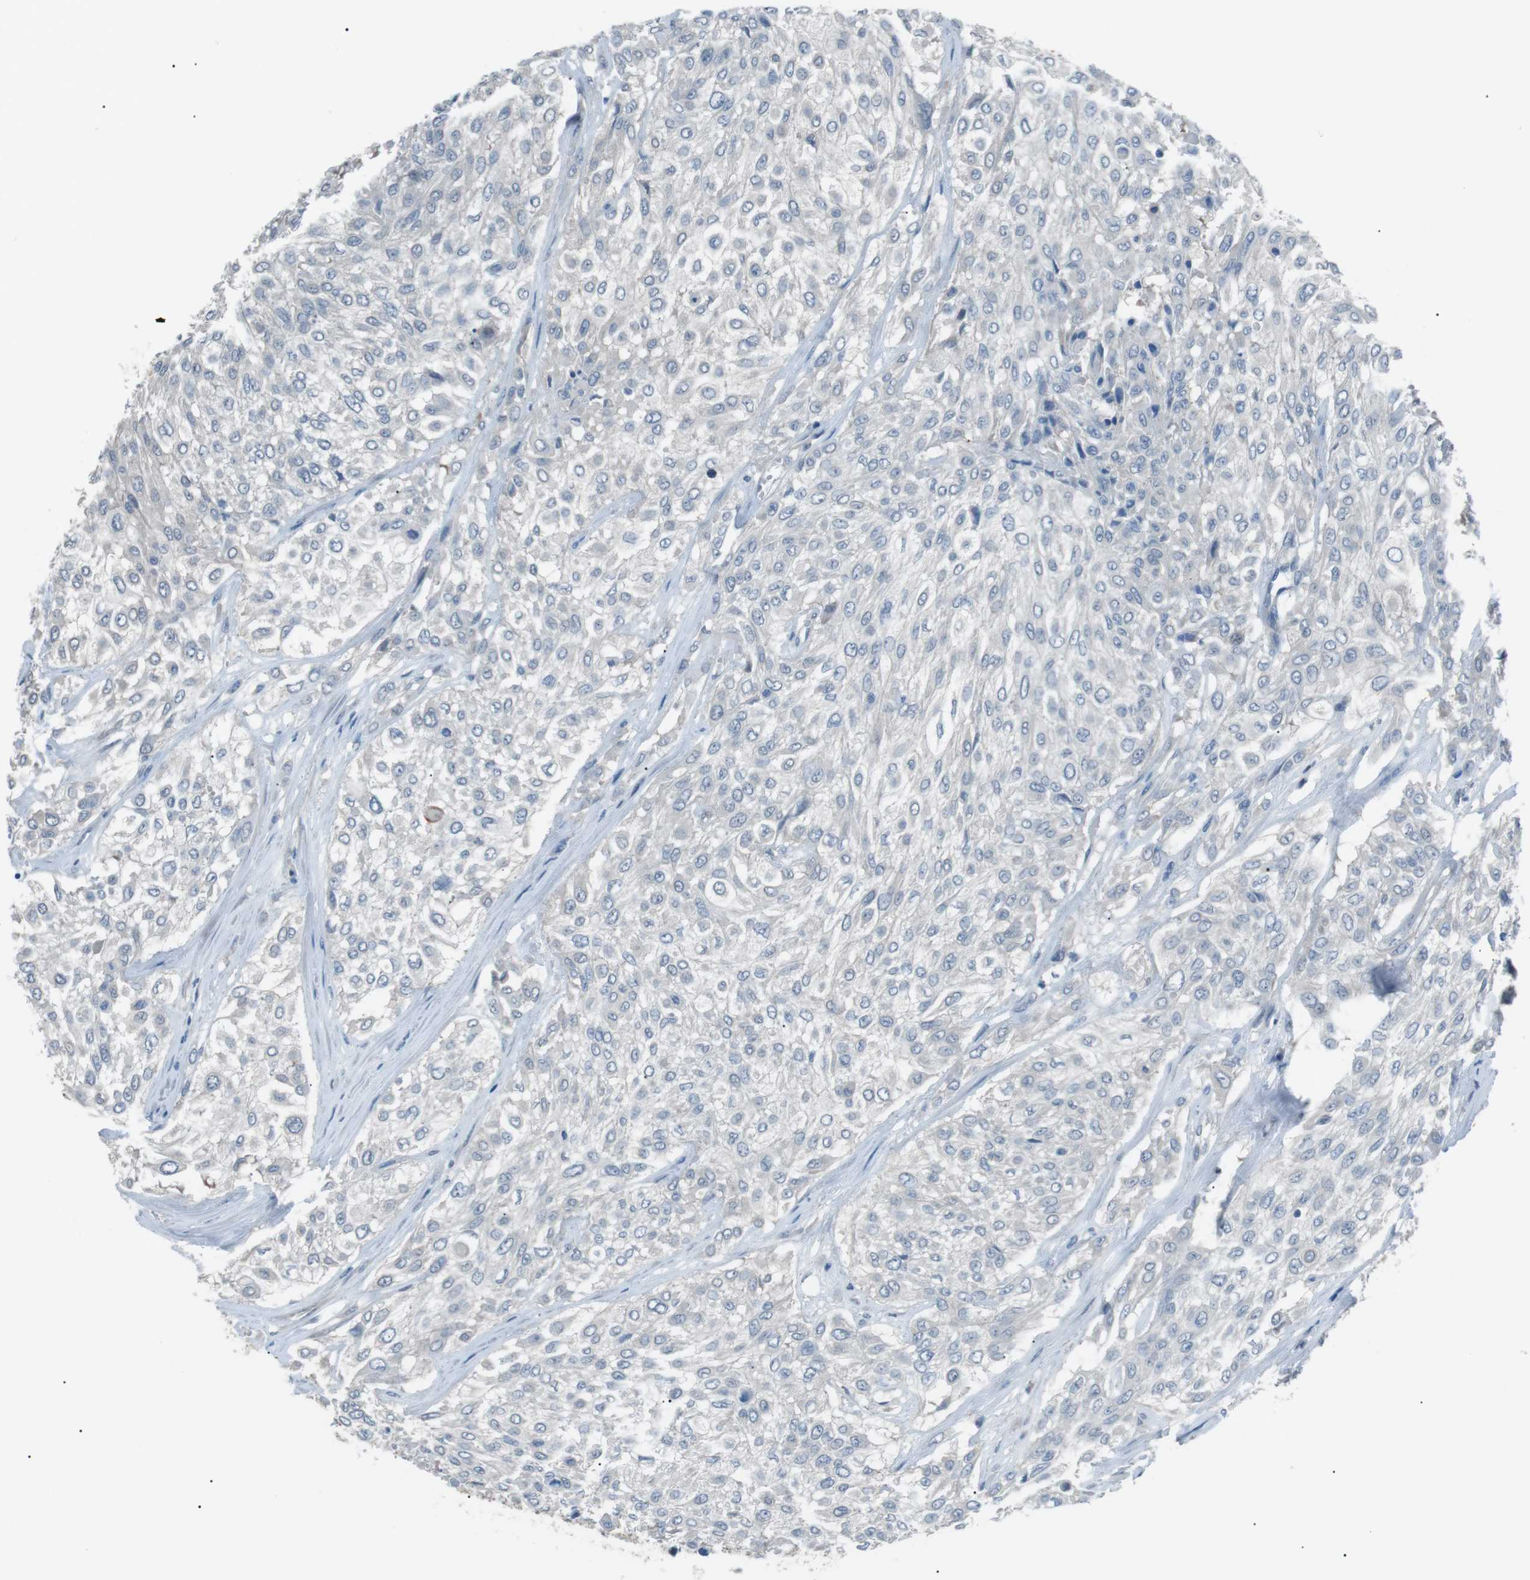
{"staining": {"intensity": "negative", "quantity": "none", "location": "none"}, "tissue": "urothelial cancer", "cell_type": "Tumor cells", "image_type": "cancer", "snomed": [{"axis": "morphology", "description": "Urothelial carcinoma, High grade"}, {"axis": "topography", "description": "Urinary bladder"}], "caption": "A histopathology image of human urothelial cancer is negative for staining in tumor cells. (DAB (3,3'-diaminobenzidine) IHC, high magnification).", "gene": "CDH26", "patient": {"sex": "male", "age": 57}}